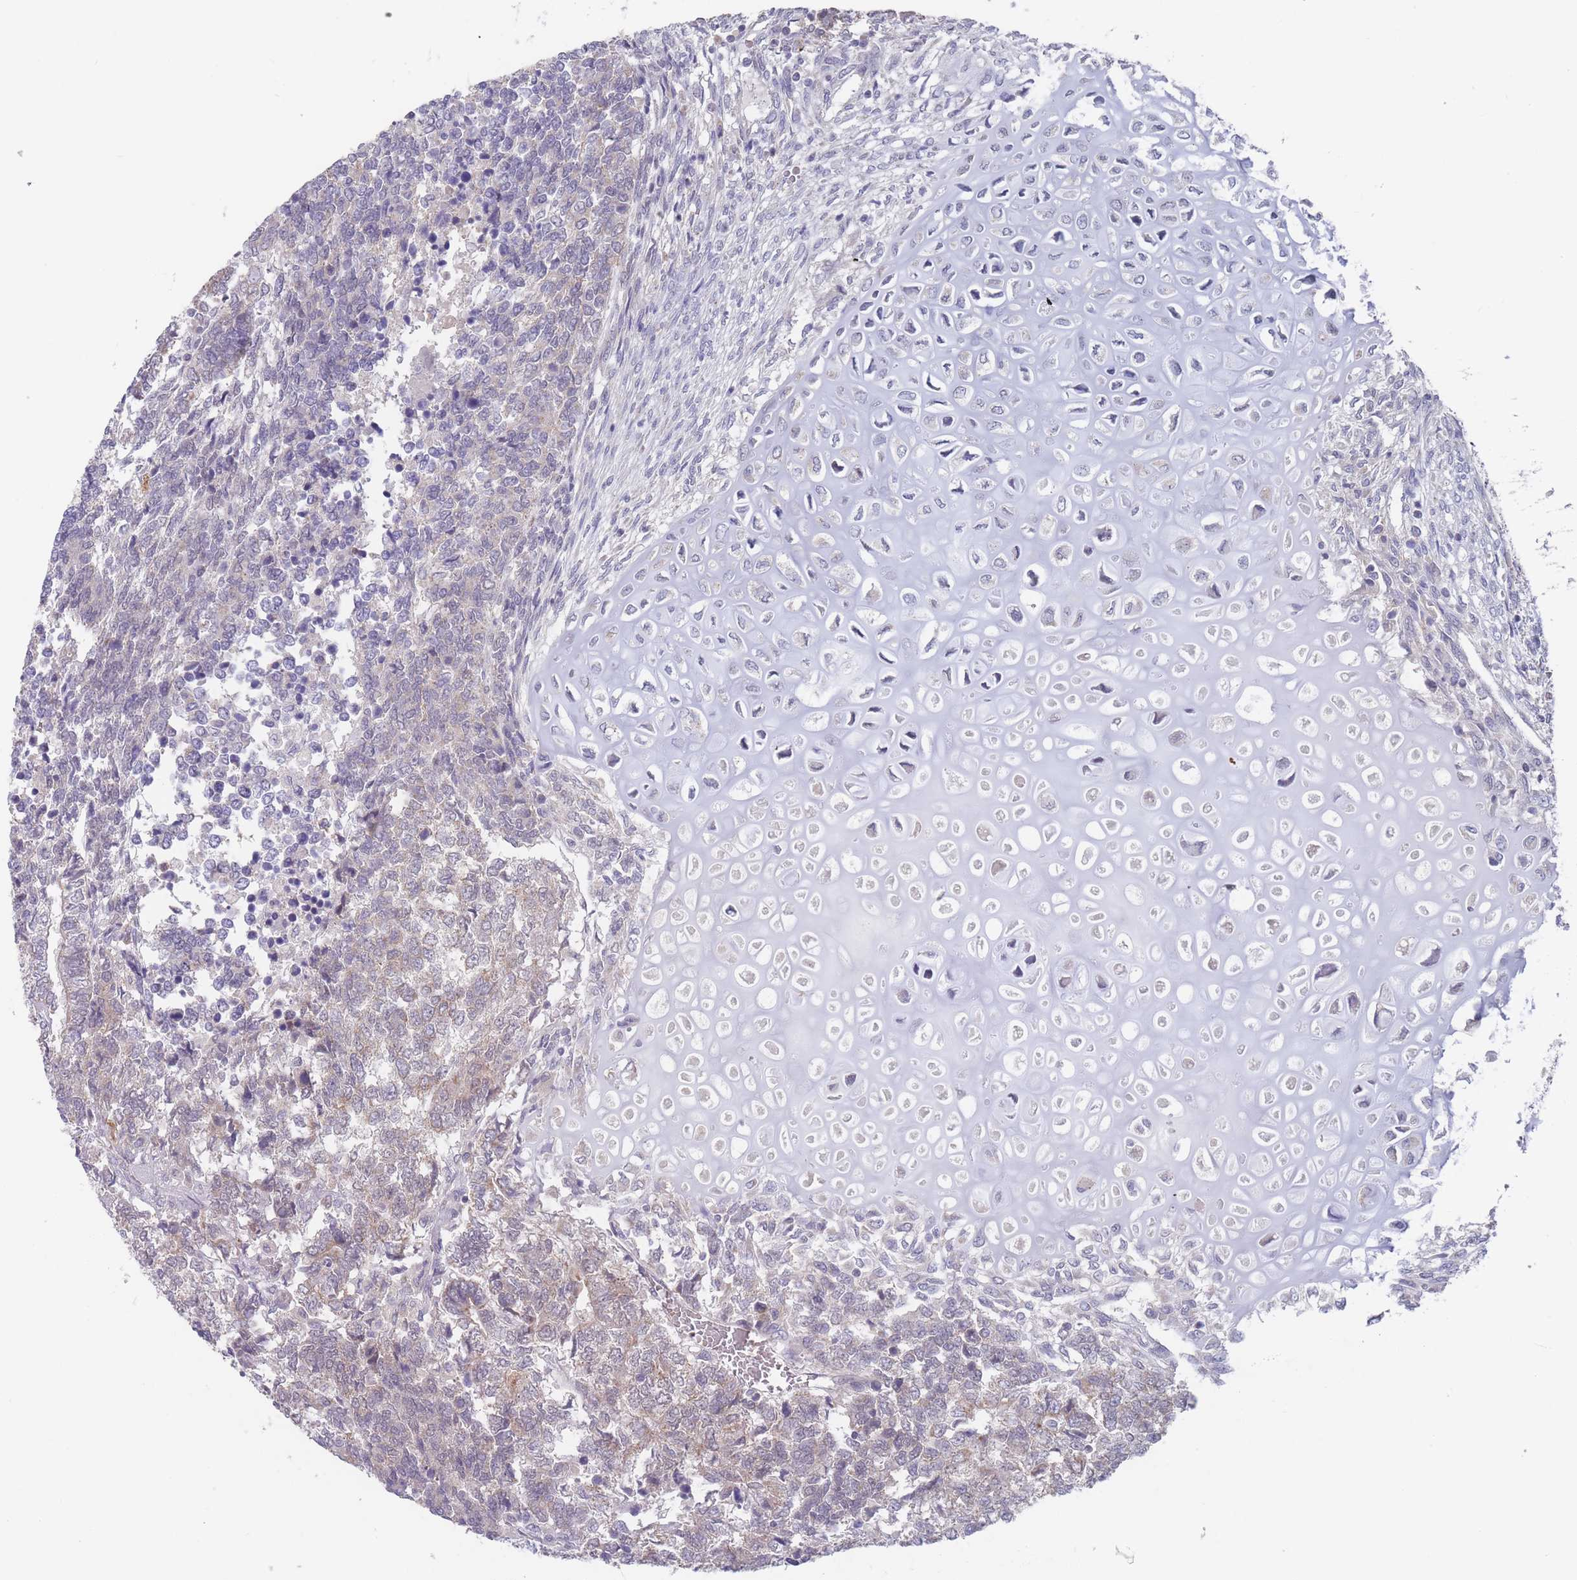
{"staining": {"intensity": "weak", "quantity": "<25%", "location": "cytoplasmic/membranous"}, "tissue": "testis cancer", "cell_type": "Tumor cells", "image_type": "cancer", "snomed": [{"axis": "morphology", "description": "Carcinoma, Embryonal, NOS"}, {"axis": "topography", "description": "Testis"}], "caption": "Tumor cells are negative for brown protein staining in testis embryonal carcinoma. (Brightfield microscopy of DAB IHC at high magnification).", "gene": "PEX7", "patient": {"sex": "male", "age": 23}}